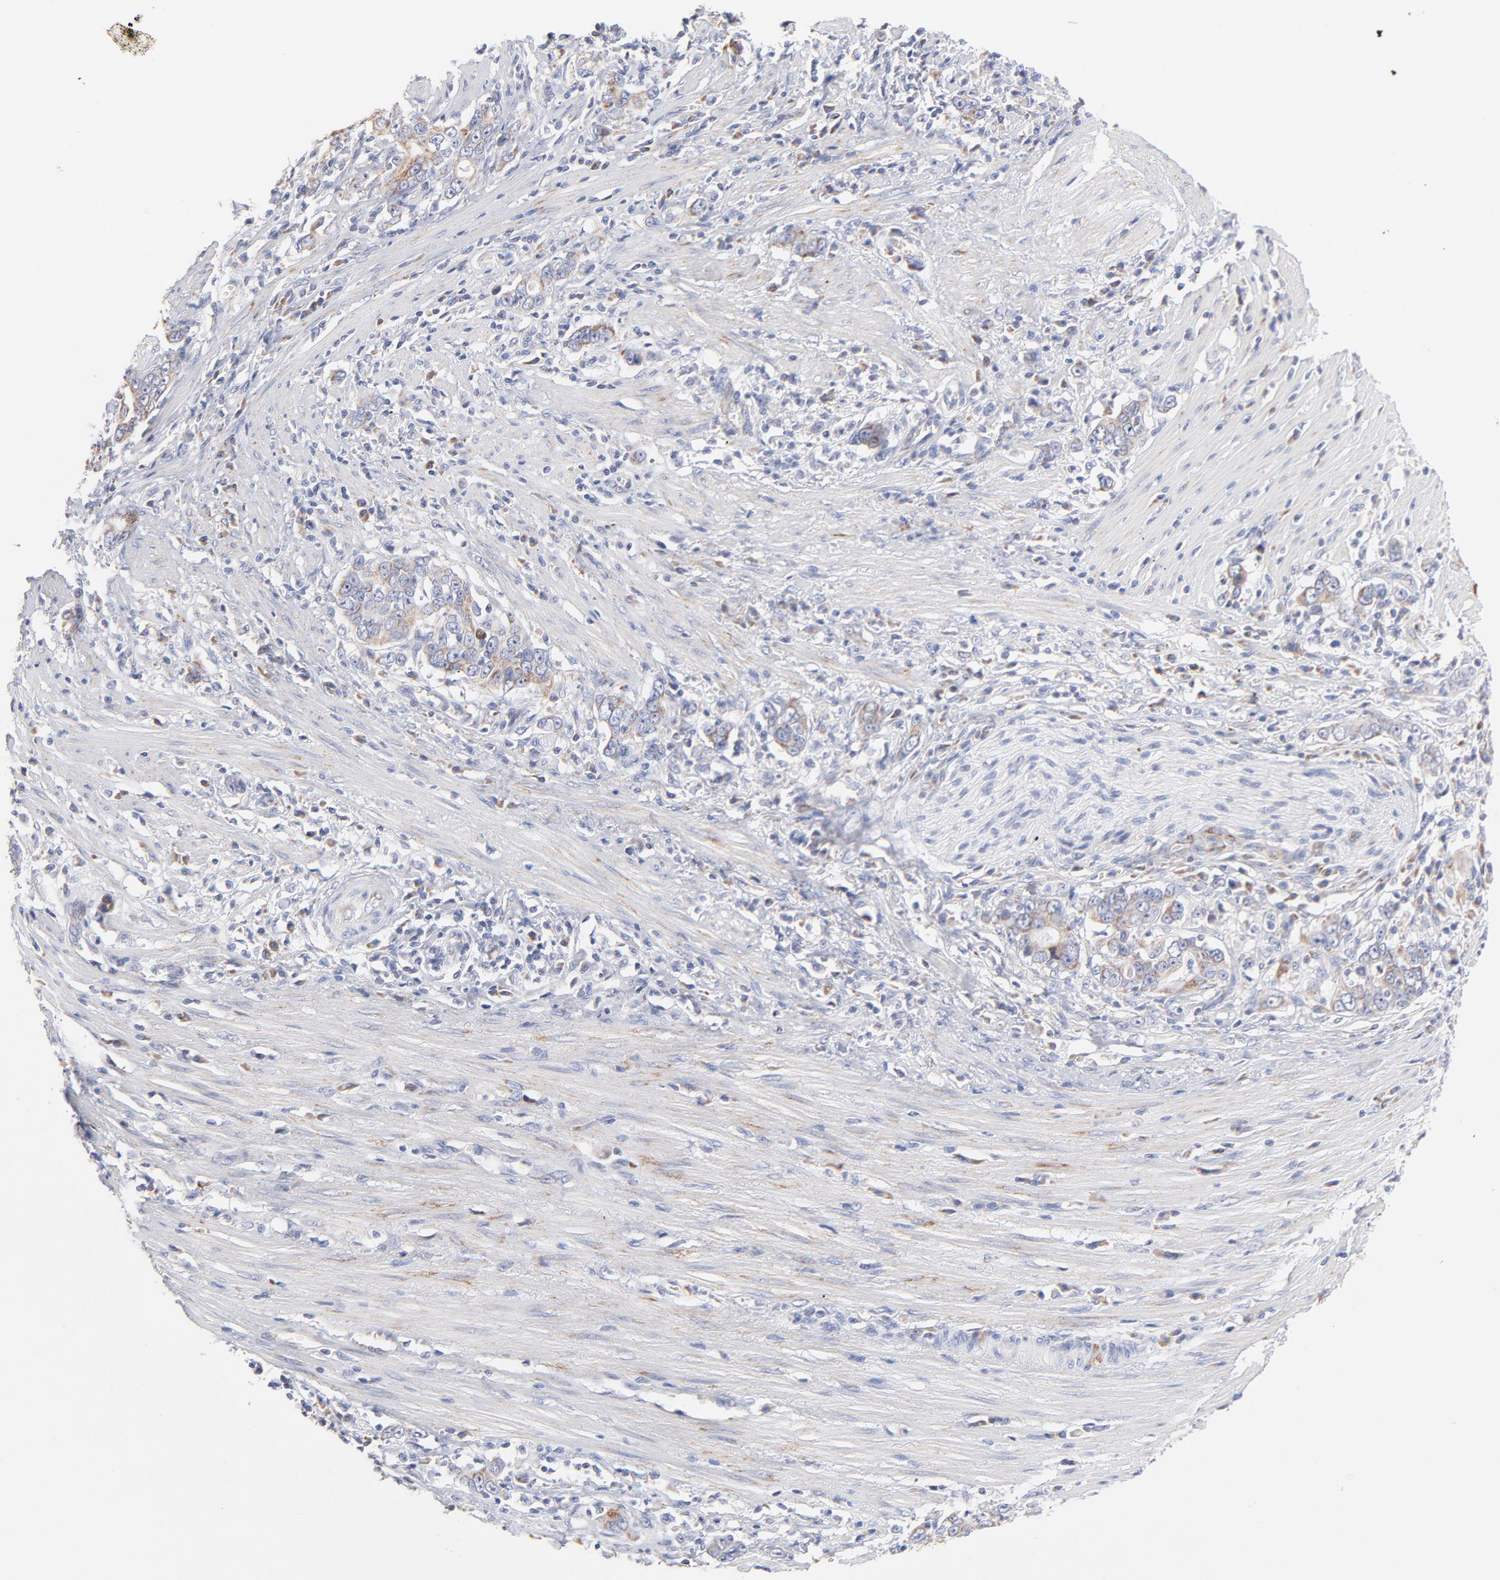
{"staining": {"intensity": "weak", "quantity": "<25%", "location": "cytoplasmic/membranous"}, "tissue": "stomach cancer", "cell_type": "Tumor cells", "image_type": "cancer", "snomed": [{"axis": "morphology", "description": "Adenocarcinoma, NOS"}, {"axis": "topography", "description": "Stomach, lower"}], "caption": "DAB immunohistochemical staining of stomach cancer reveals no significant expression in tumor cells.", "gene": "TIMM8A", "patient": {"sex": "female", "age": 72}}